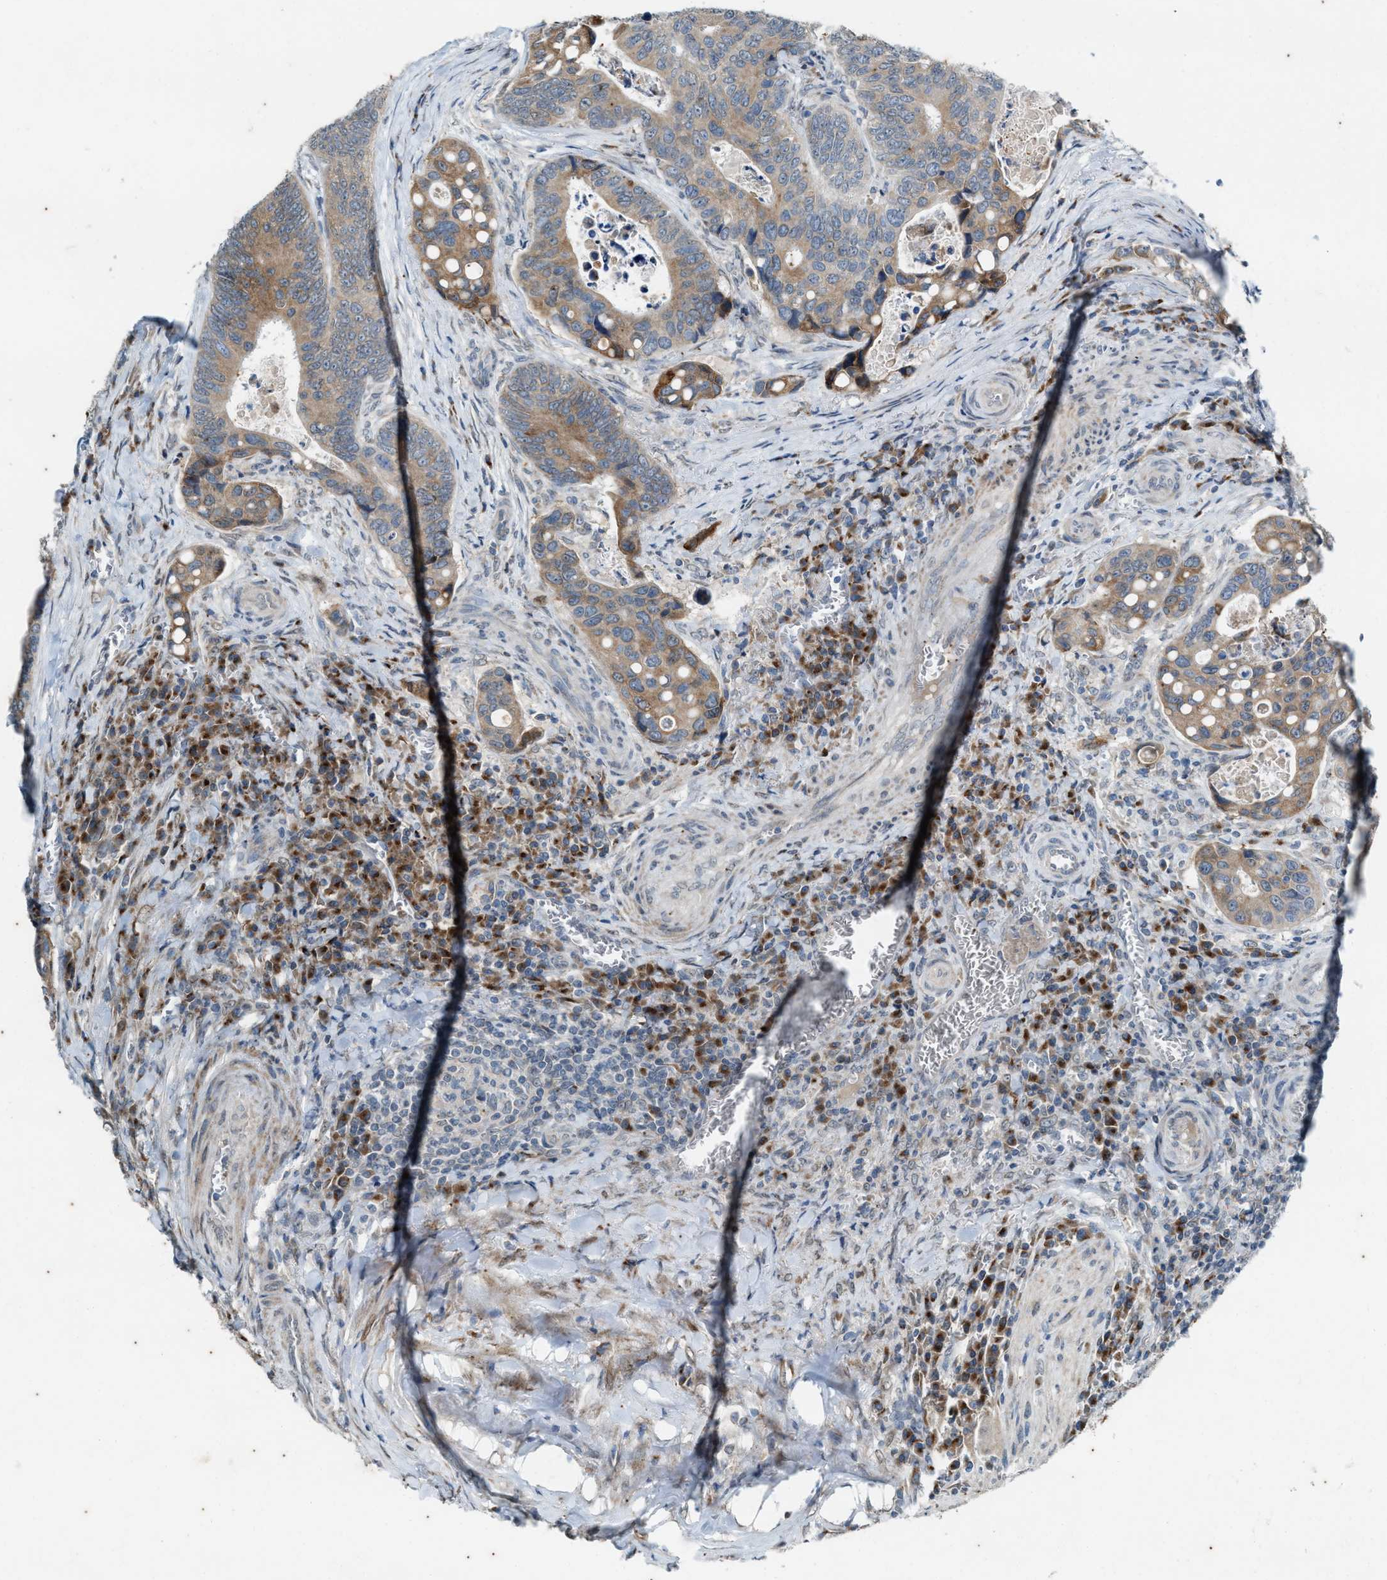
{"staining": {"intensity": "moderate", "quantity": ">75%", "location": "cytoplasmic/membranous"}, "tissue": "colorectal cancer", "cell_type": "Tumor cells", "image_type": "cancer", "snomed": [{"axis": "morphology", "description": "Inflammation, NOS"}, {"axis": "morphology", "description": "Adenocarcinoma, NOS"}, {"axis": "topography", "description": "Colon"}], "caption": "The micrograph shows staining of colorectal adenocarcinoma, revealing moderate cytoplasmic/membranous protein positivity (brown color) within tumor cells.", "gene": "CHPF2", "patient": {"sex": "male", "age": 72}}